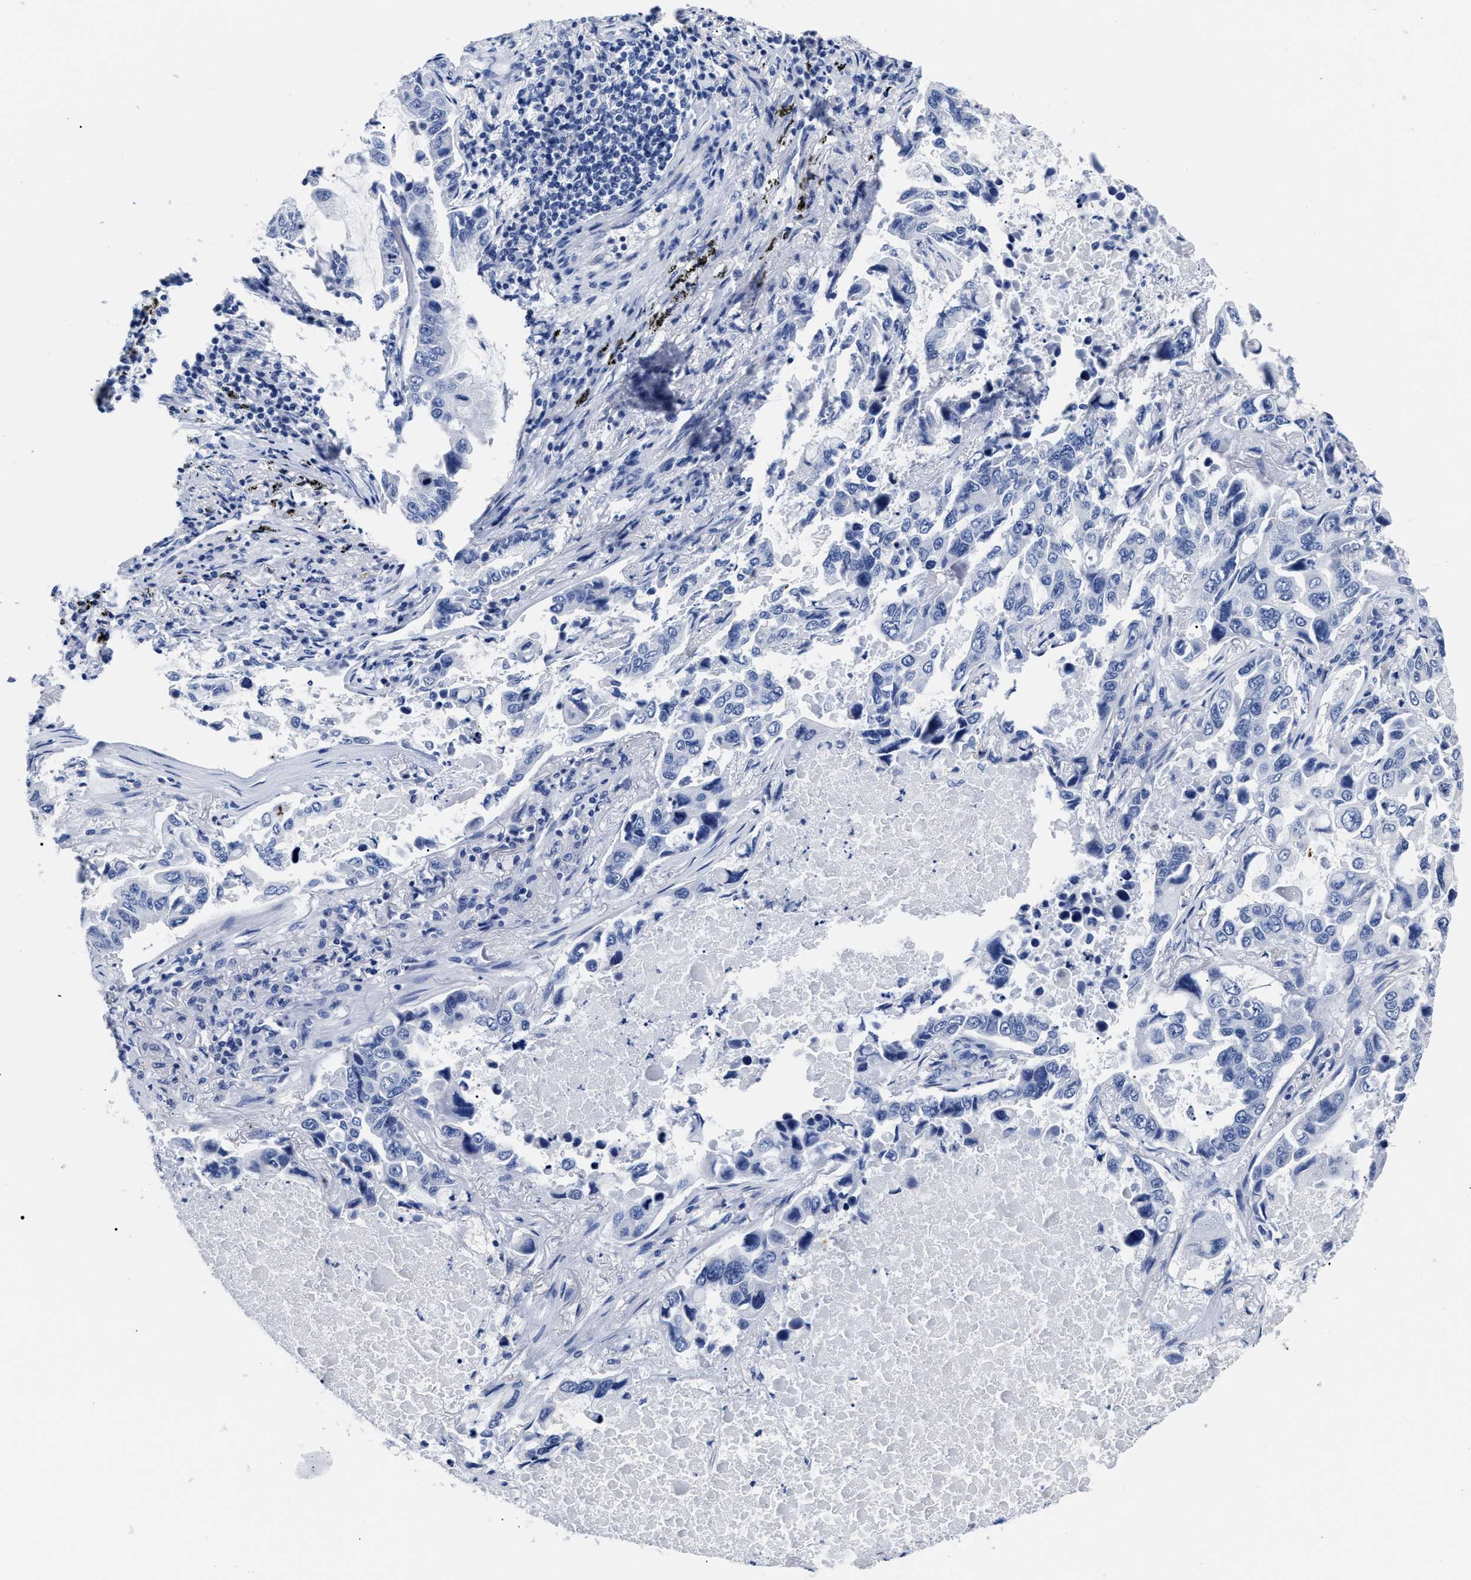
{"staining": {"intensity": "negative", "quantity": "none", "location": "none"}, "tissue": "lung cancer", "cell_type": "Tumor cells", "image_type": "cancer", "snomed": [{"axis": "morphology", "description": "Adenocarcinoma, NOS"}, {"axis": "topography", "description": "Lung"}], "caption": "This is a image of immunohistochemistry staining of lung adenocarcinoma, which shows no positivity in tumor cells.", "gene": "ALPG", "patient": {"sex": "male", "age": 64}}